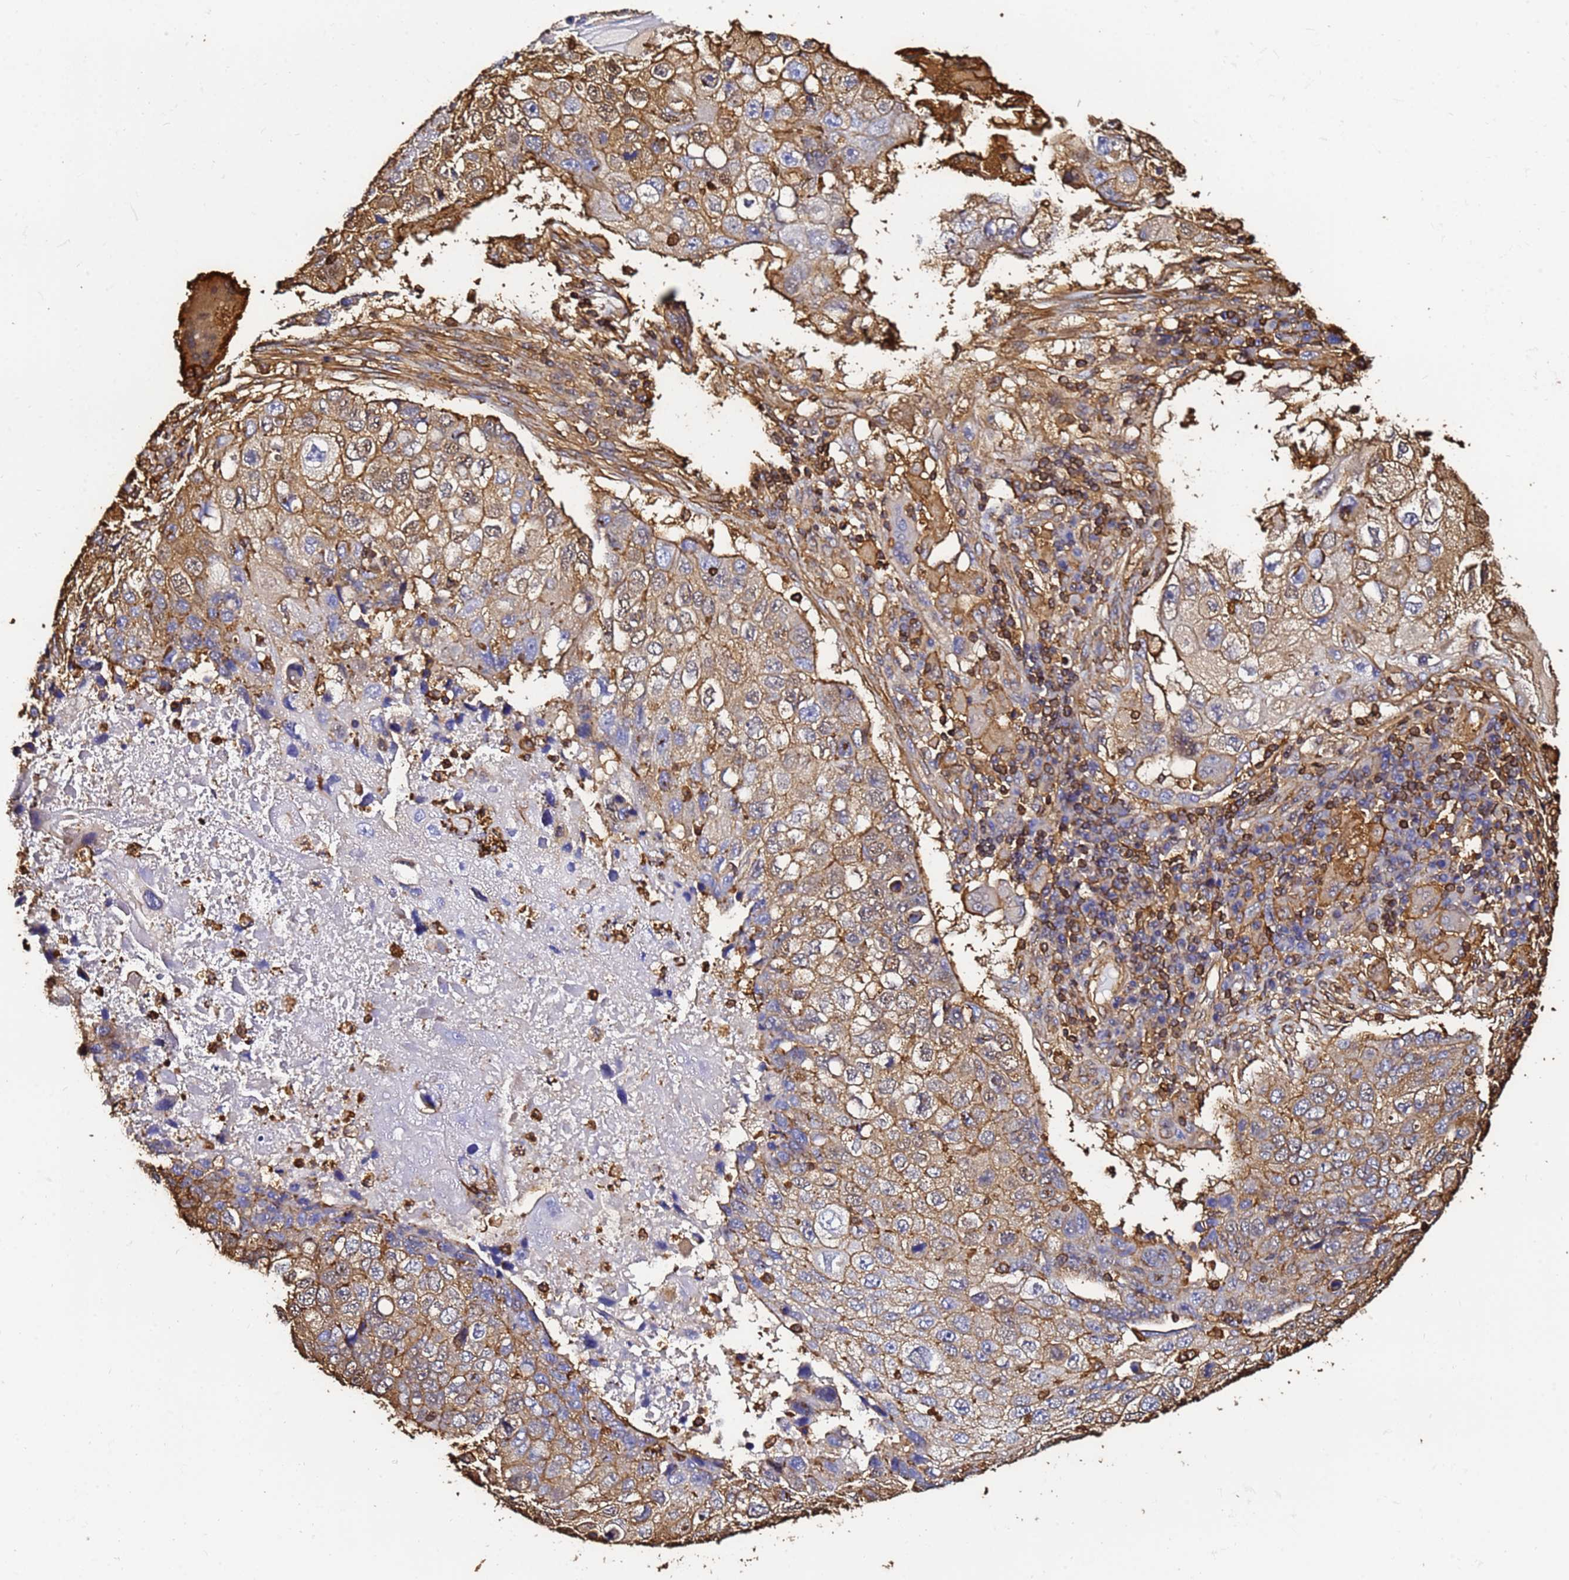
{"staining": {"intensity": "moderate", "quantity": ">75%", "location": "cytoplasmic/membranous"}, "tissue": "lung cancer", "cell_type": "Tumor cells", "image_type": "cancer", "snomed": [{"axis": "morphology", "description": "Squamous cell carcinoma, NOS"}, {"axis": "topography", "description": "Lung"}], "caption": "Protein analysis of lung cancer tissue shows moderate cytoplasmic/membranous staining in about >75% of tumor cells.", "gene": "ACTB", "patient": {"sex": "male", "age": 61}}